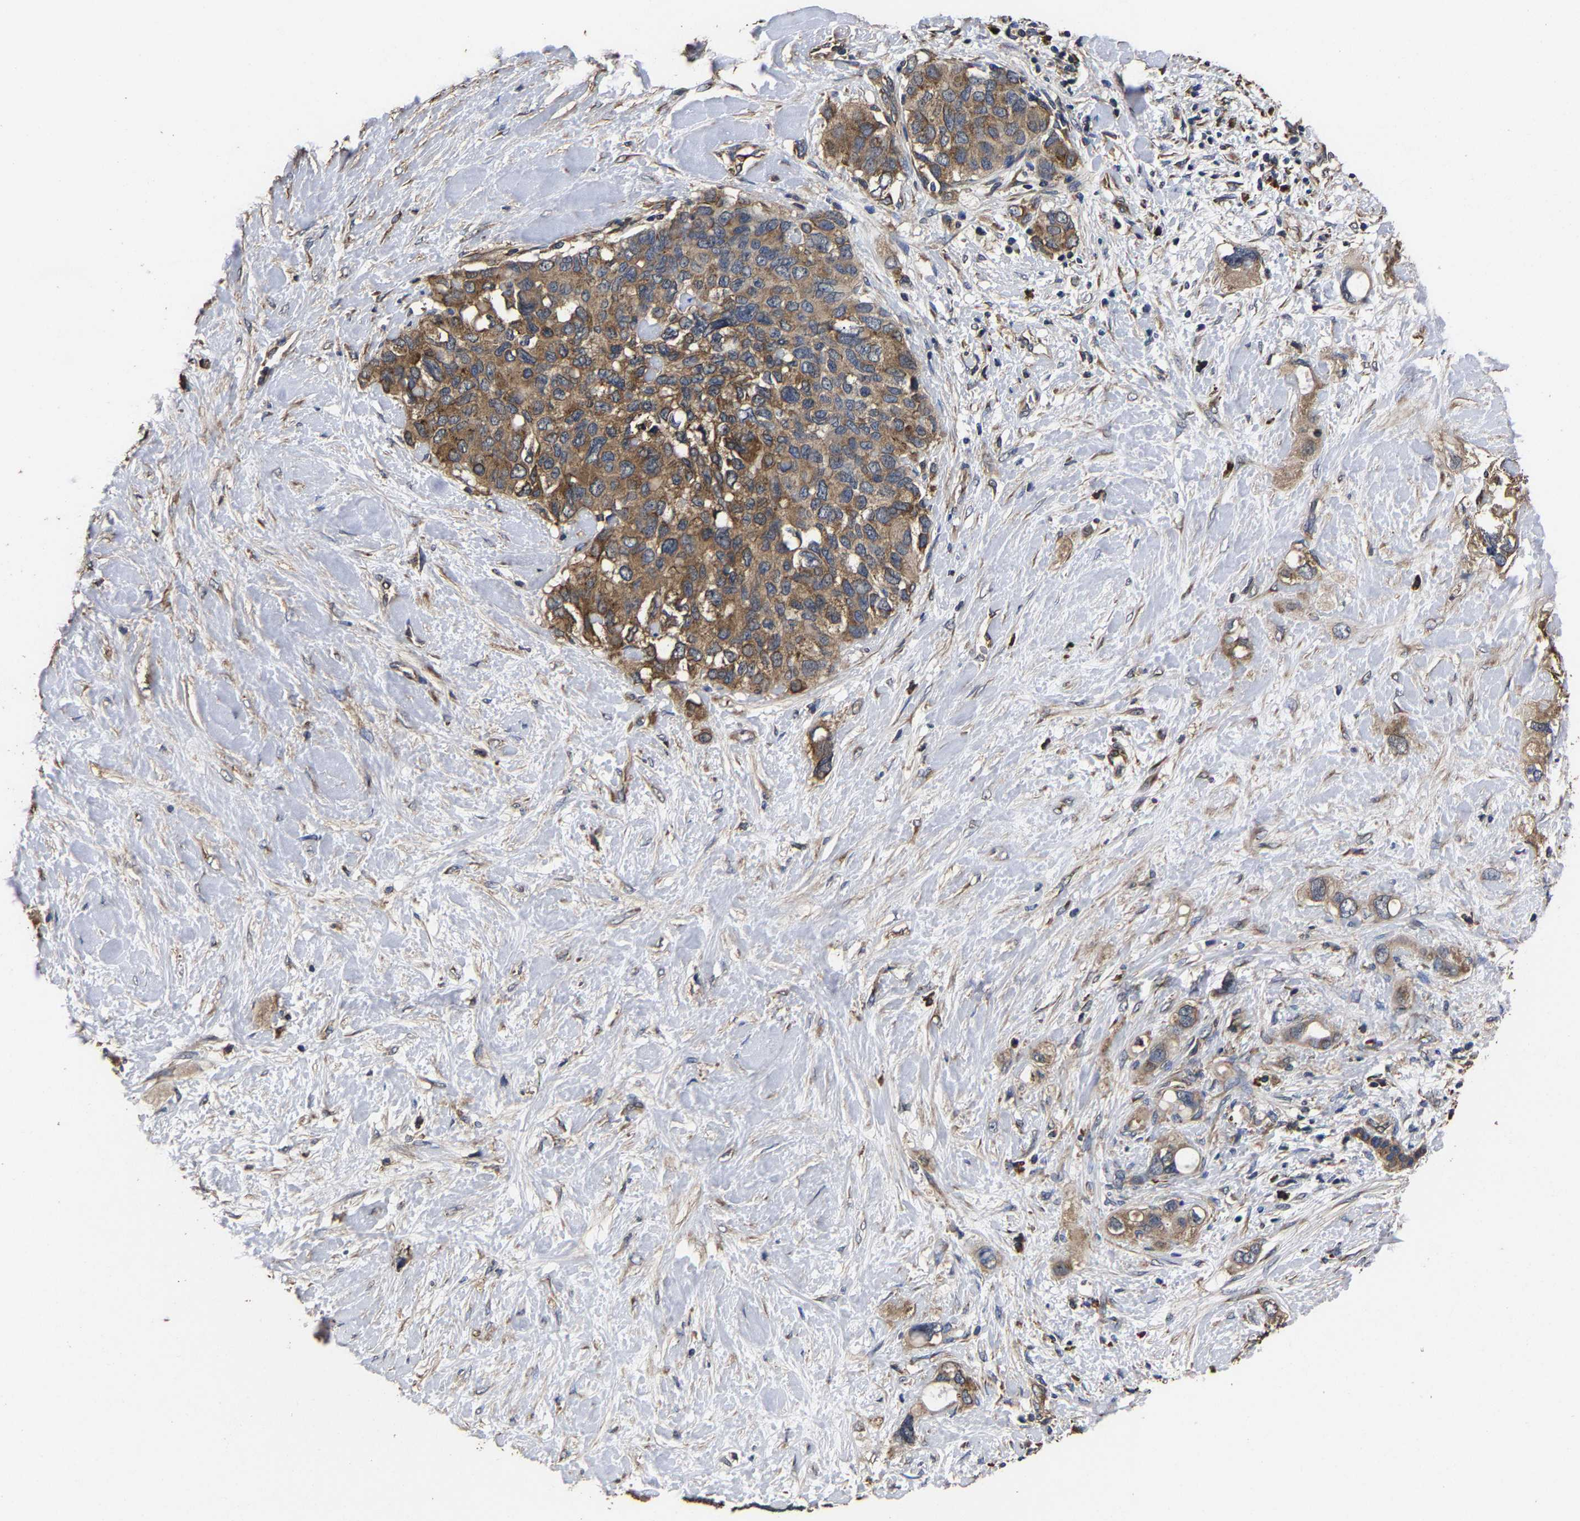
{"staining": {"intensity": "moderate", "quantity": ">75%", "location": "cytoplasmic/membranous"}, "tissue": "pancreatic cancer", "cell_type": "Tumor cells", "image_type": "cancer", "snomed": [{"axis": "morphology", "description": "Adenocarcinoma, NOS"}, {"axis": "topography", "description": "Pancreas"}], "caption": "Protein analysis of pancreatic adenocarcinoma tissue reveals moderate cytoplasmic/membranous staining in approximately >75% of tumor cells.", "gene": "ITCH", "patient": {"sex": "female", "age": 56}}